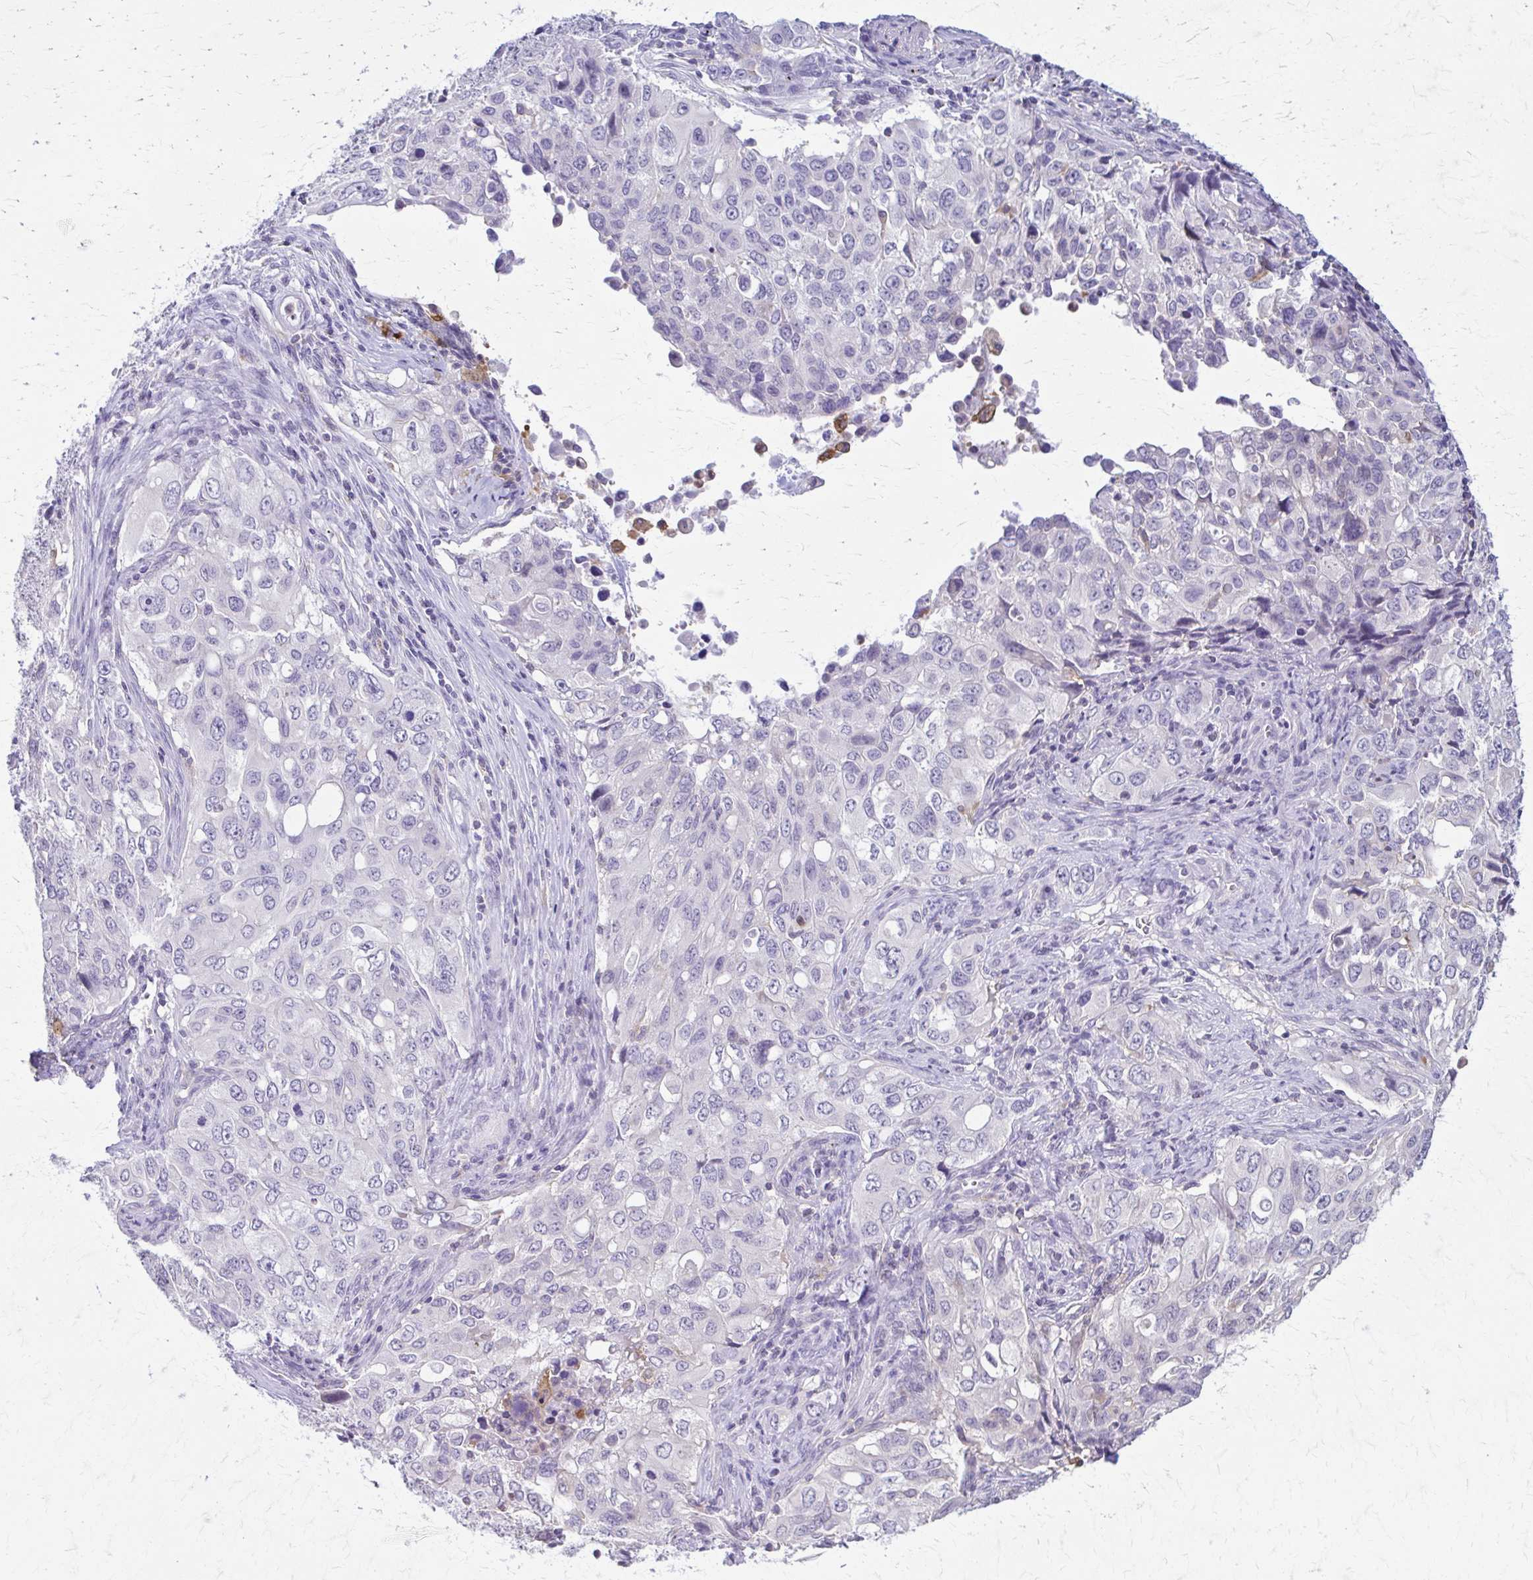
{"staining": {"intensity": "negative", "quantity": "none", "location": "none"}, "tissue": "lung cancer", "cell_type": "Tumor cells", "image_type": "cancer", "snomed": [{"axis": "morphology", "description": "Adenocarcinoma, NOS"}, {"axis": "morphology", "description": "Adenocarcinoma, metastatic, NOS"}, {"axis": "topography", "description": "Lymph node"}, {"axis": "topography", "description": "Lung"}], "caption": "High magnification brightfield microscopy of lung cancer stained with DAB (3,3'-diaminobenzidine) (brown) and counterstained with hematoxylin (blue): tumor cells show no significant positivity.", "gene": "PIK3AP1", "patient": {"sex": "female", "age": 42}}